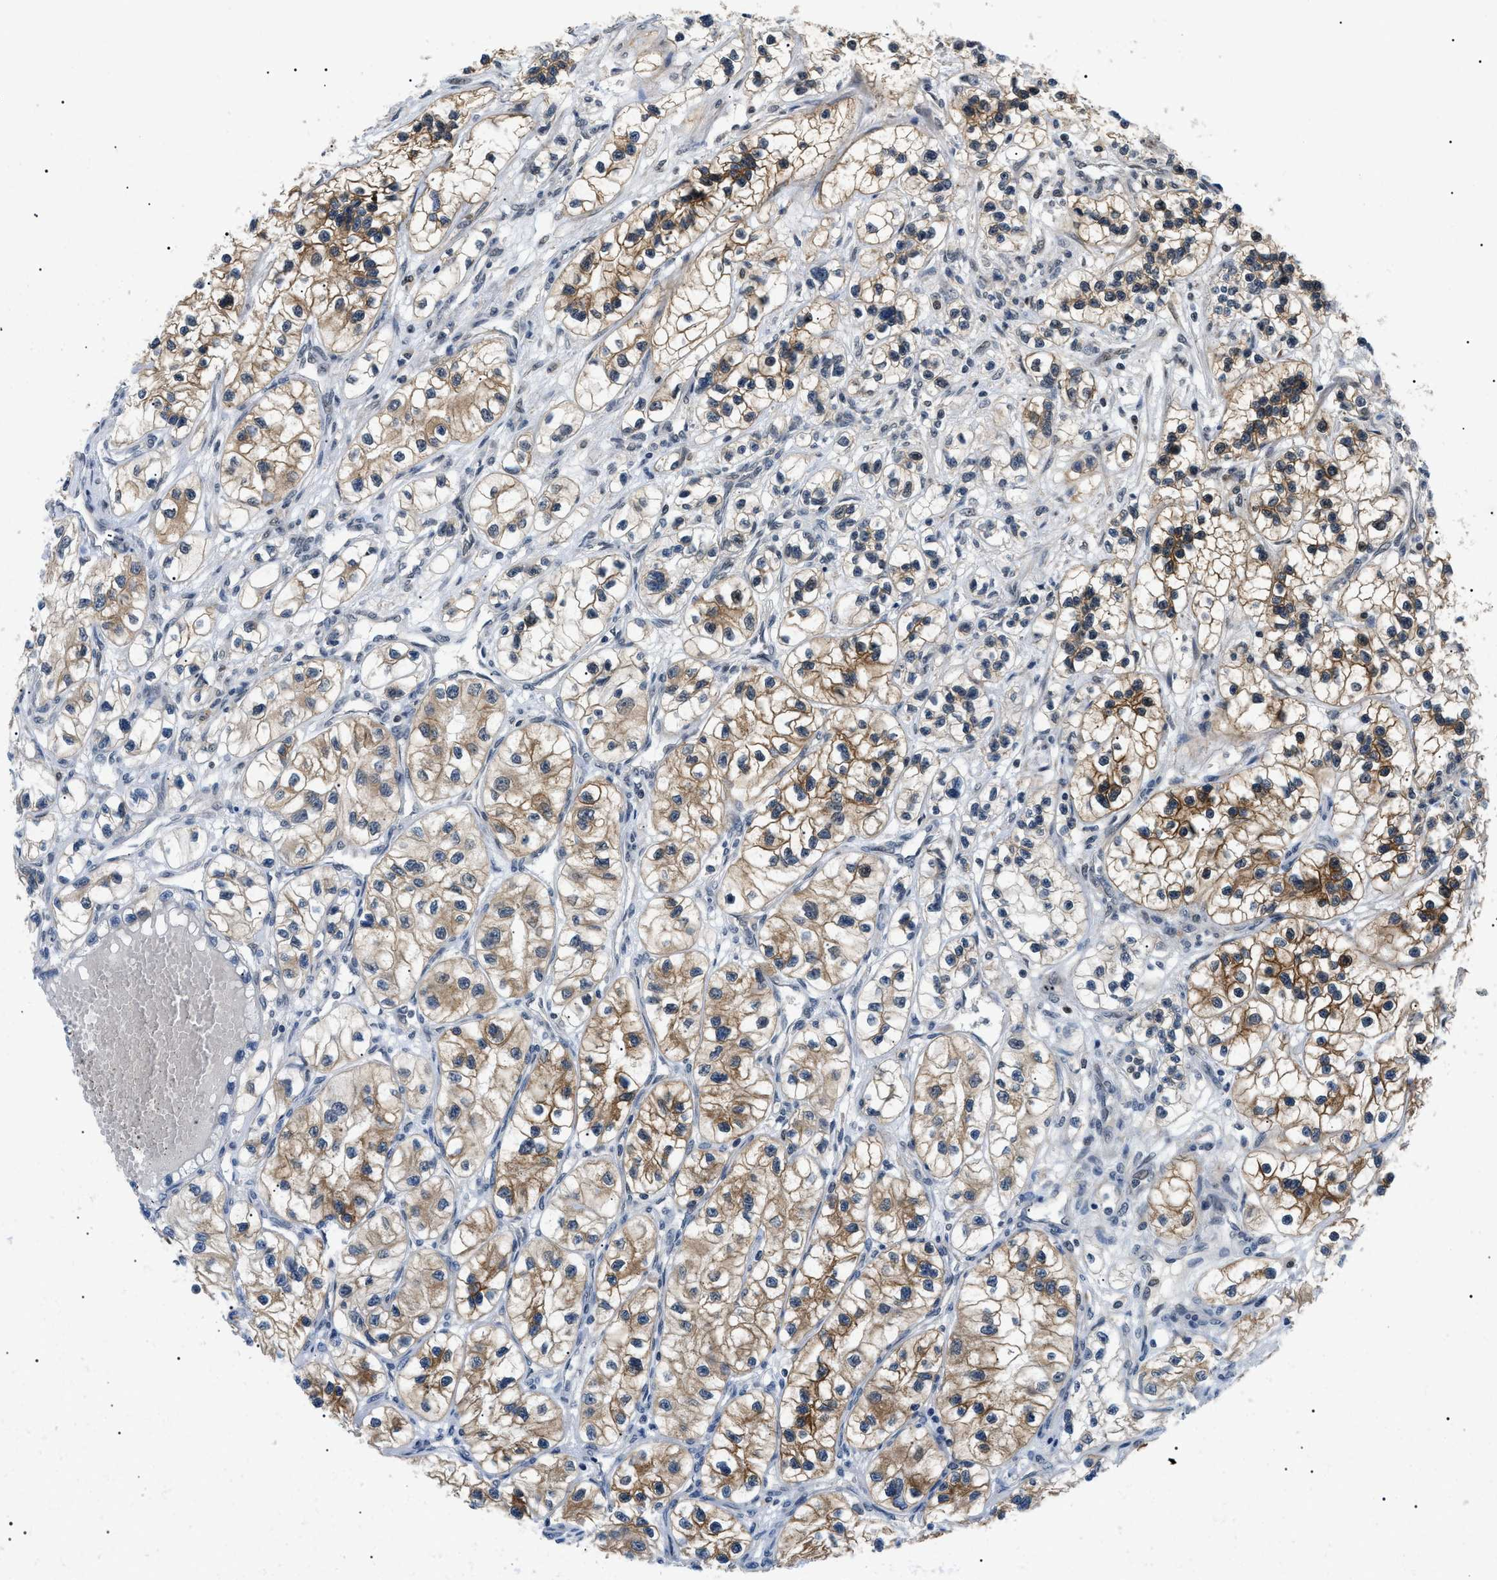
{"staining": {"intensity": "moderate", "quantity": ">75%", "location": "cytoplasmic/membranous,nuclear"}, "tissue": "renal cancer", "cell_type": "Tumor cells", "image_type": "cancer", "snomed": [{"axis": "morphology", "description": "Adenocarcinoma, NOS"}, {"axis": "topography", "description": "Kidney"}], "caption": "This micrograph exhibits renal adenocarcinoma stained with immunohistochemistry (IHC) to label a protein in brown. The cytoplasmic/membranous and nuclear of tumor cells show moderate positivity for the protein. Nuclei are counter-stained blue.", "gene": "RBM15", "patient": {"sex": "female", "age": 57}}